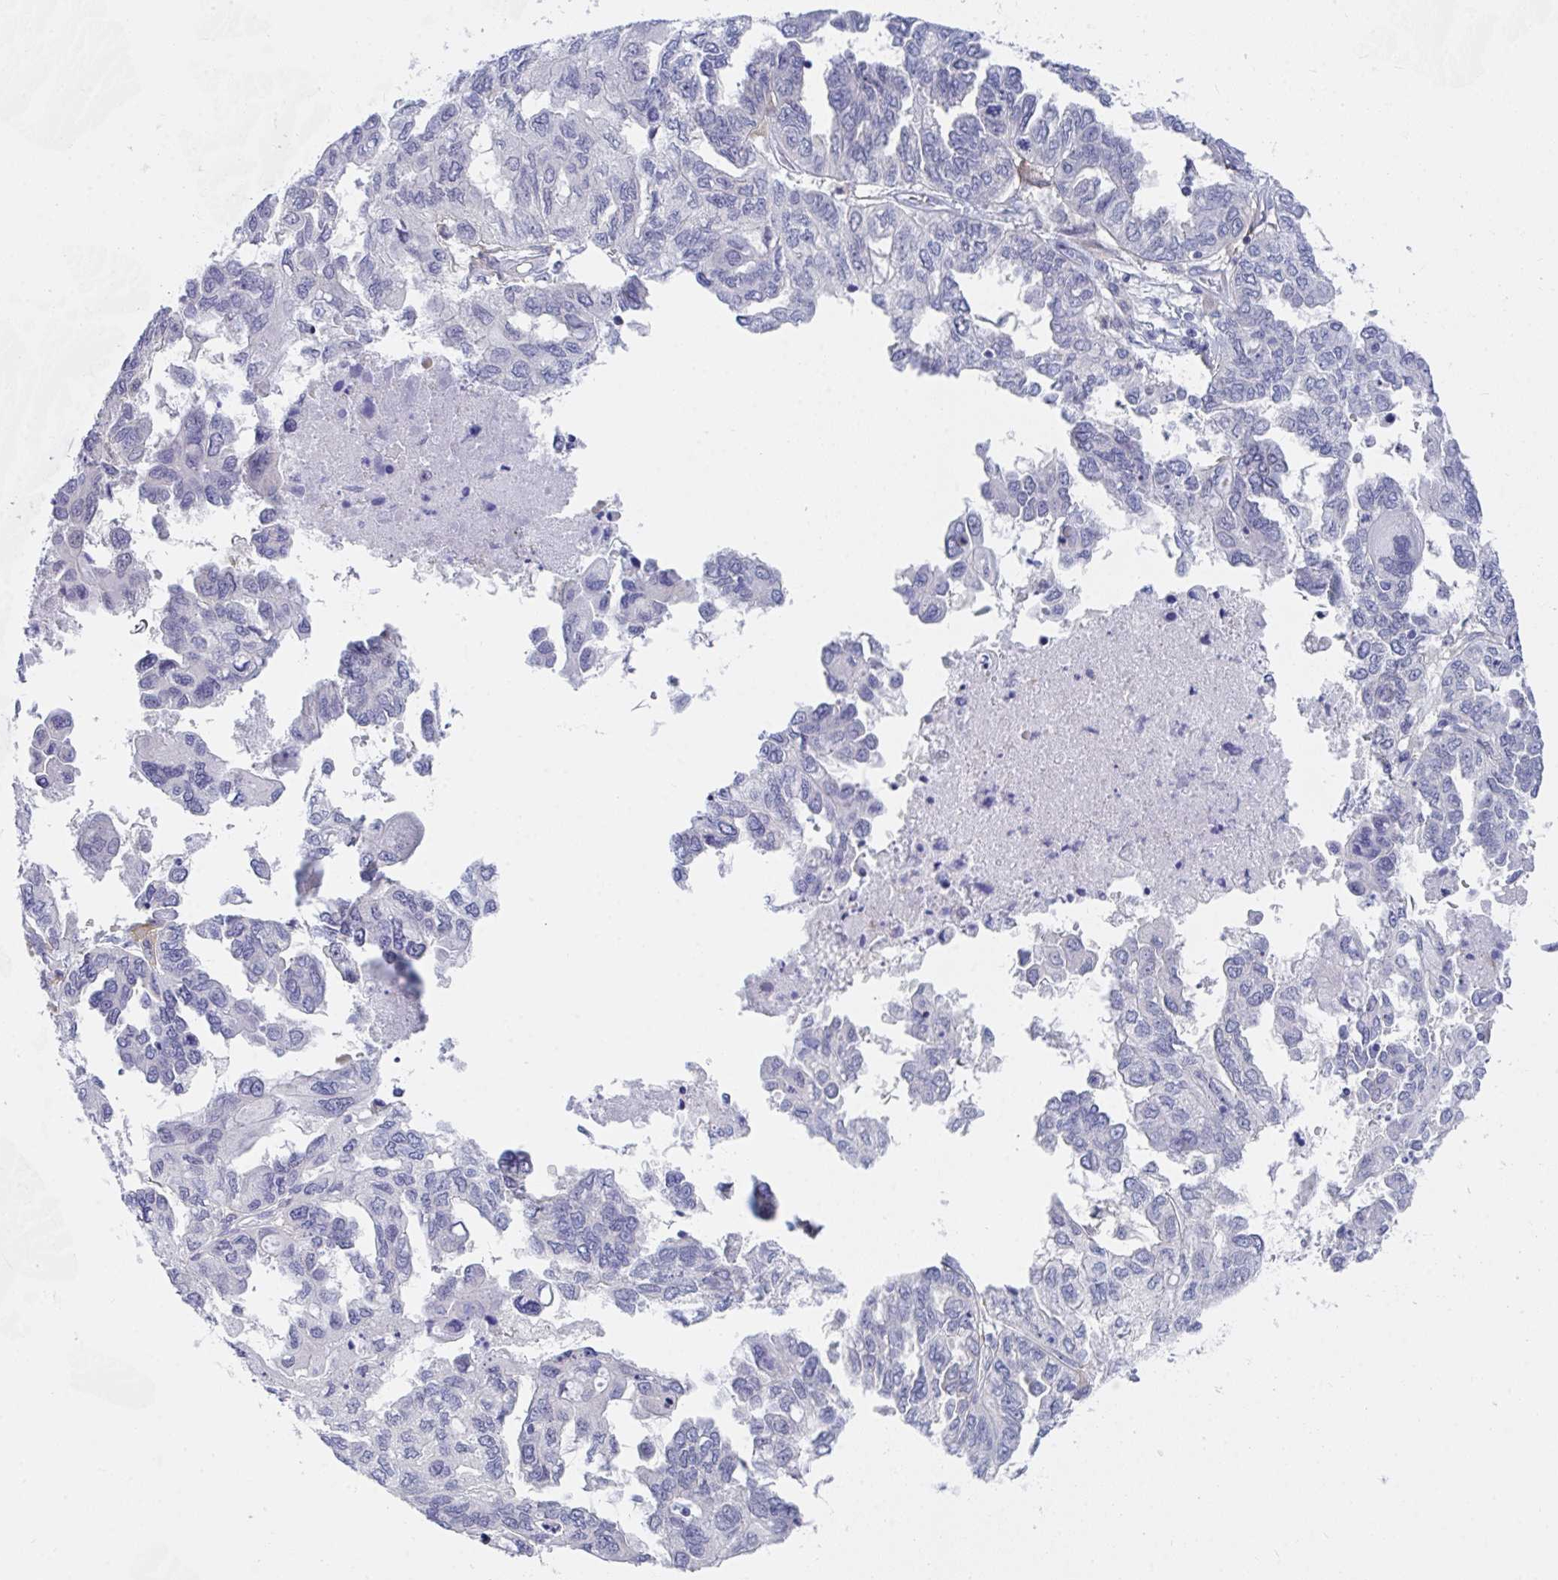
{"staining": {"intensity": "negative", "quantity": "none", "location": "none"}, "tissue": "ovarian cancer", "cell_type": "Tumor cells", "image_type": "cancer", "snomed": [{"axis": "morphology", "description": "Cystadenocarcinoma, serous, NOS"}, {"axis": "topography", "description": "Ovary"}], "caption": "The immunohistochemistry histopathology image has no significant positivity in tumor cells of ovarian serous cystadenocarcinoma tissue. (Immunohistochemistry (ihc), brightfield microscopy, high magnification).", "gene": "DAOA", "patient": {"sex": "female", "age": 53}}